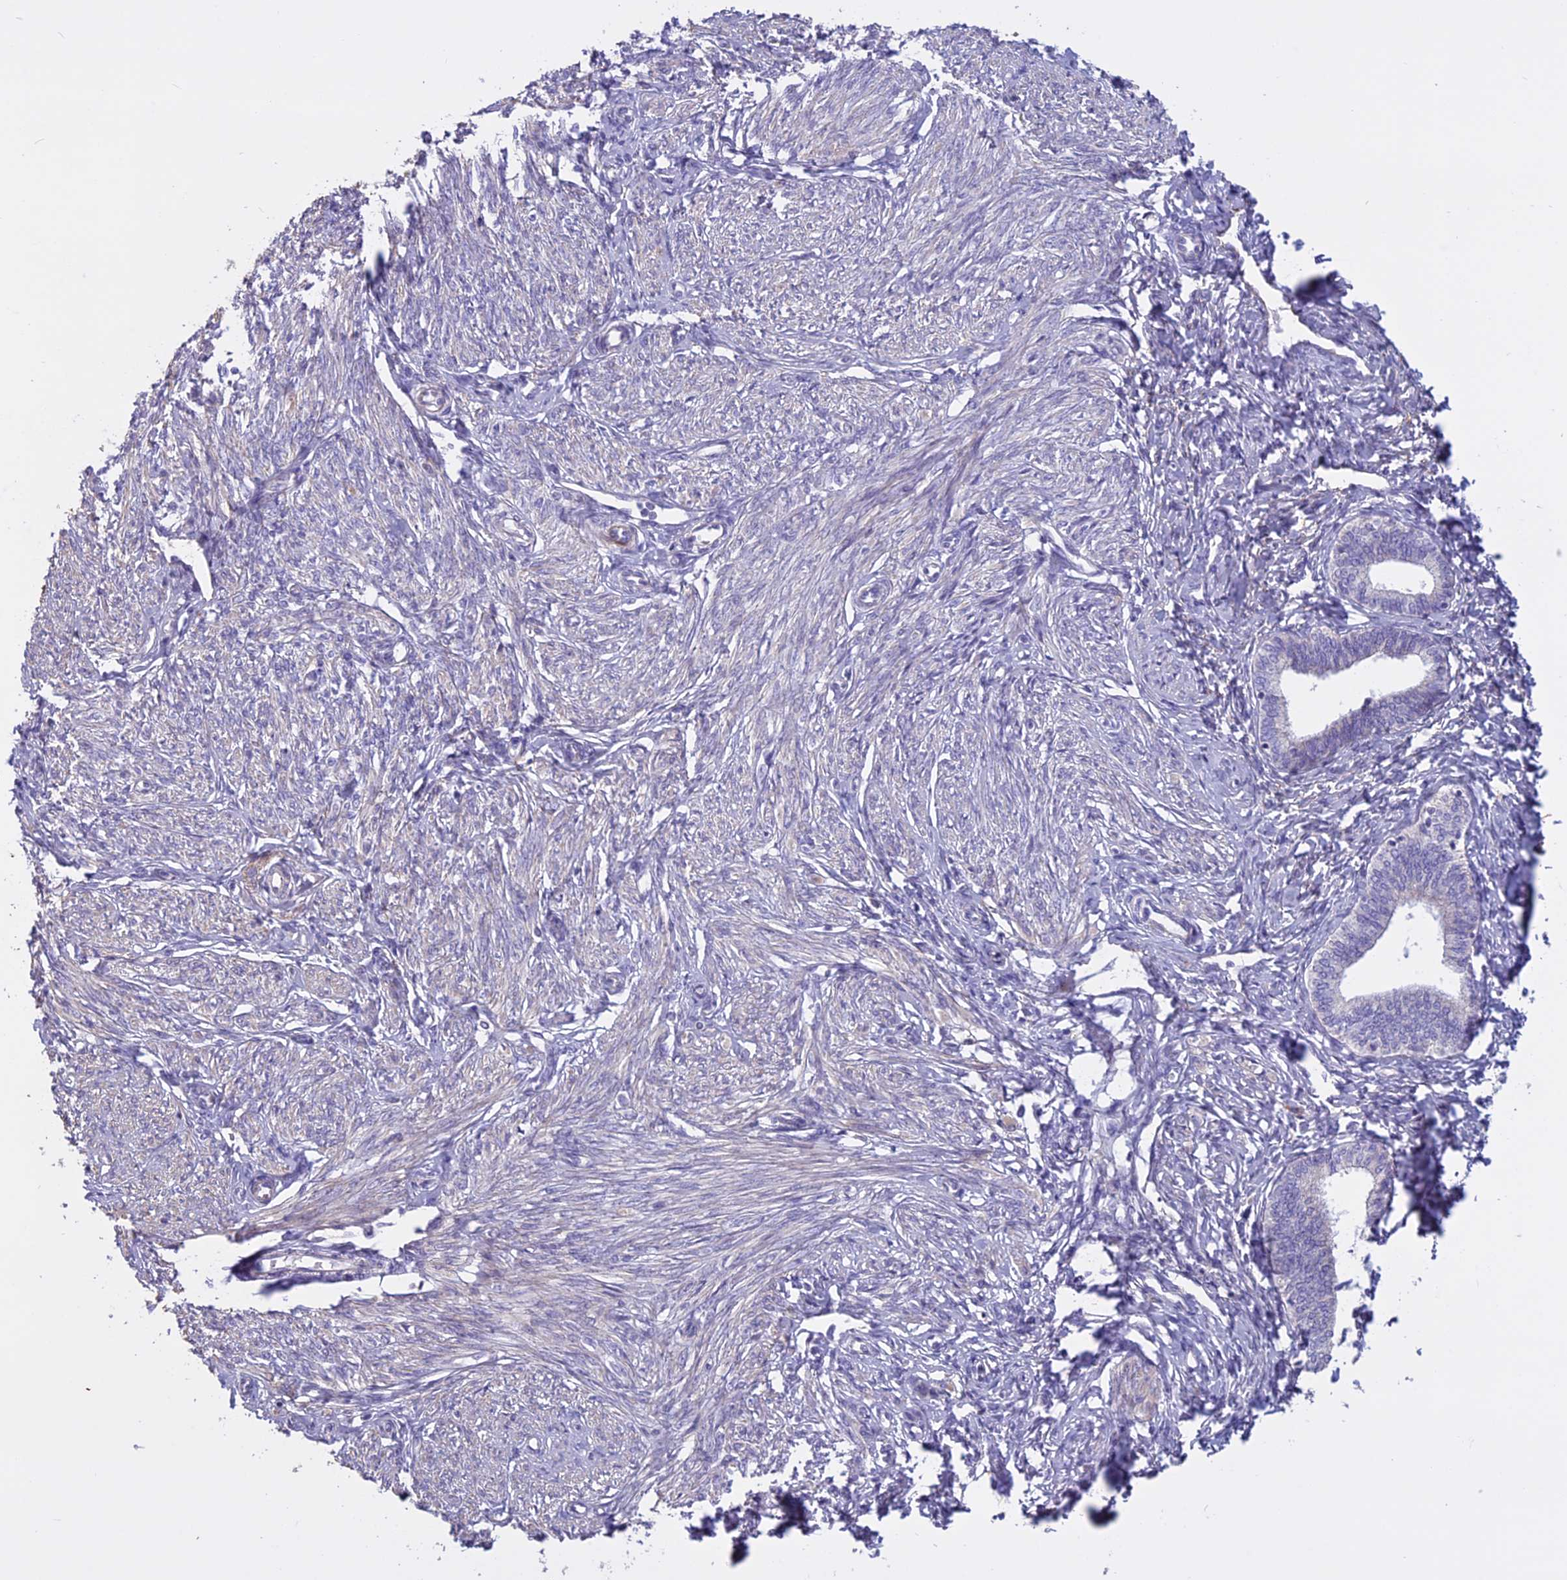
{"staining": {"intensity": "negative", "quantity": "none", "location": "none"}, "tissue": "endometrium", "cell_type": "Cells in endometrial stroma", "image_type": "normal", "snomed": [{"axis": "morphology", "description": "Normal tissue, NOS"}, {"axis": "topography", "description": "Endometrium"}], "caption": "Human endometrium stained for a protein using immunohistochemistry shows no staining in cells in endometrial stroma.", "gene": "SPHKAP", "patient": {"sex": "female", "age": 72}}